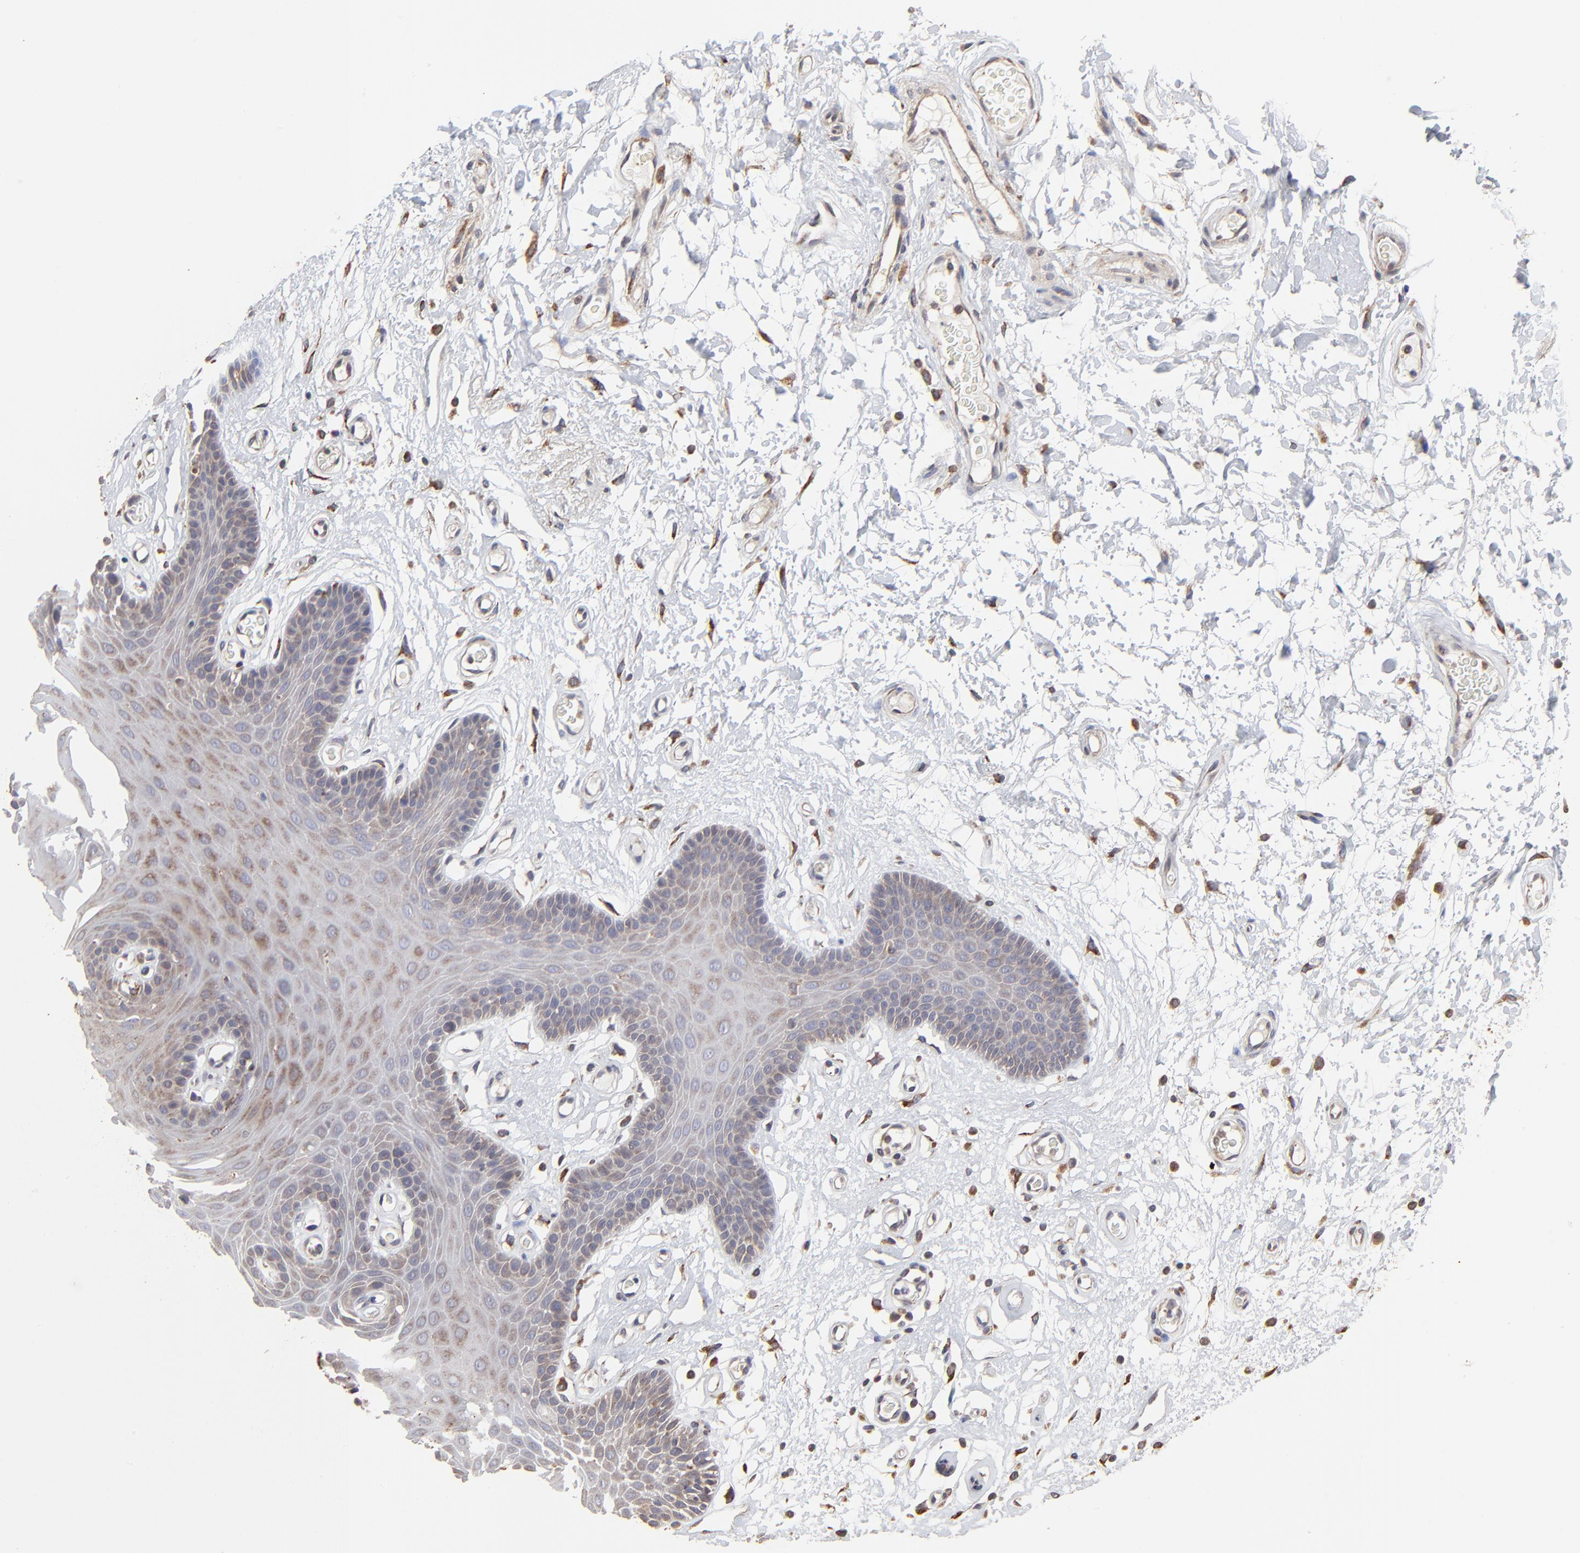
{"staining": {"intensity": "moderate", "quantity": ">75%", "location": "cytoplasmic/membranous"}, "tissue": "oral mucosa", "cell_type": "Squamous epithelial cells", "image_type": "normal", "snomed": [{"axis": "morphology", "description": "Normal tissue, NOS"}, {"axis": "morphology", "description": "Squamous cell carcinoma, NOS"}, {"axis": "topography", "description": "Skeletal muscle"}, {"axis": "topography", "description": "Oral tissue"}, {"axis": "topography", "description": "Head-Neck"}], "caption": "Protein expression analysis of normal human oral mucosa reveals moderate cytoplasmic/membranous positivity in about >75% of squamous epithelial cells.", "gene": "ELP2", "patient": {"sex": "male", "age": 71}}